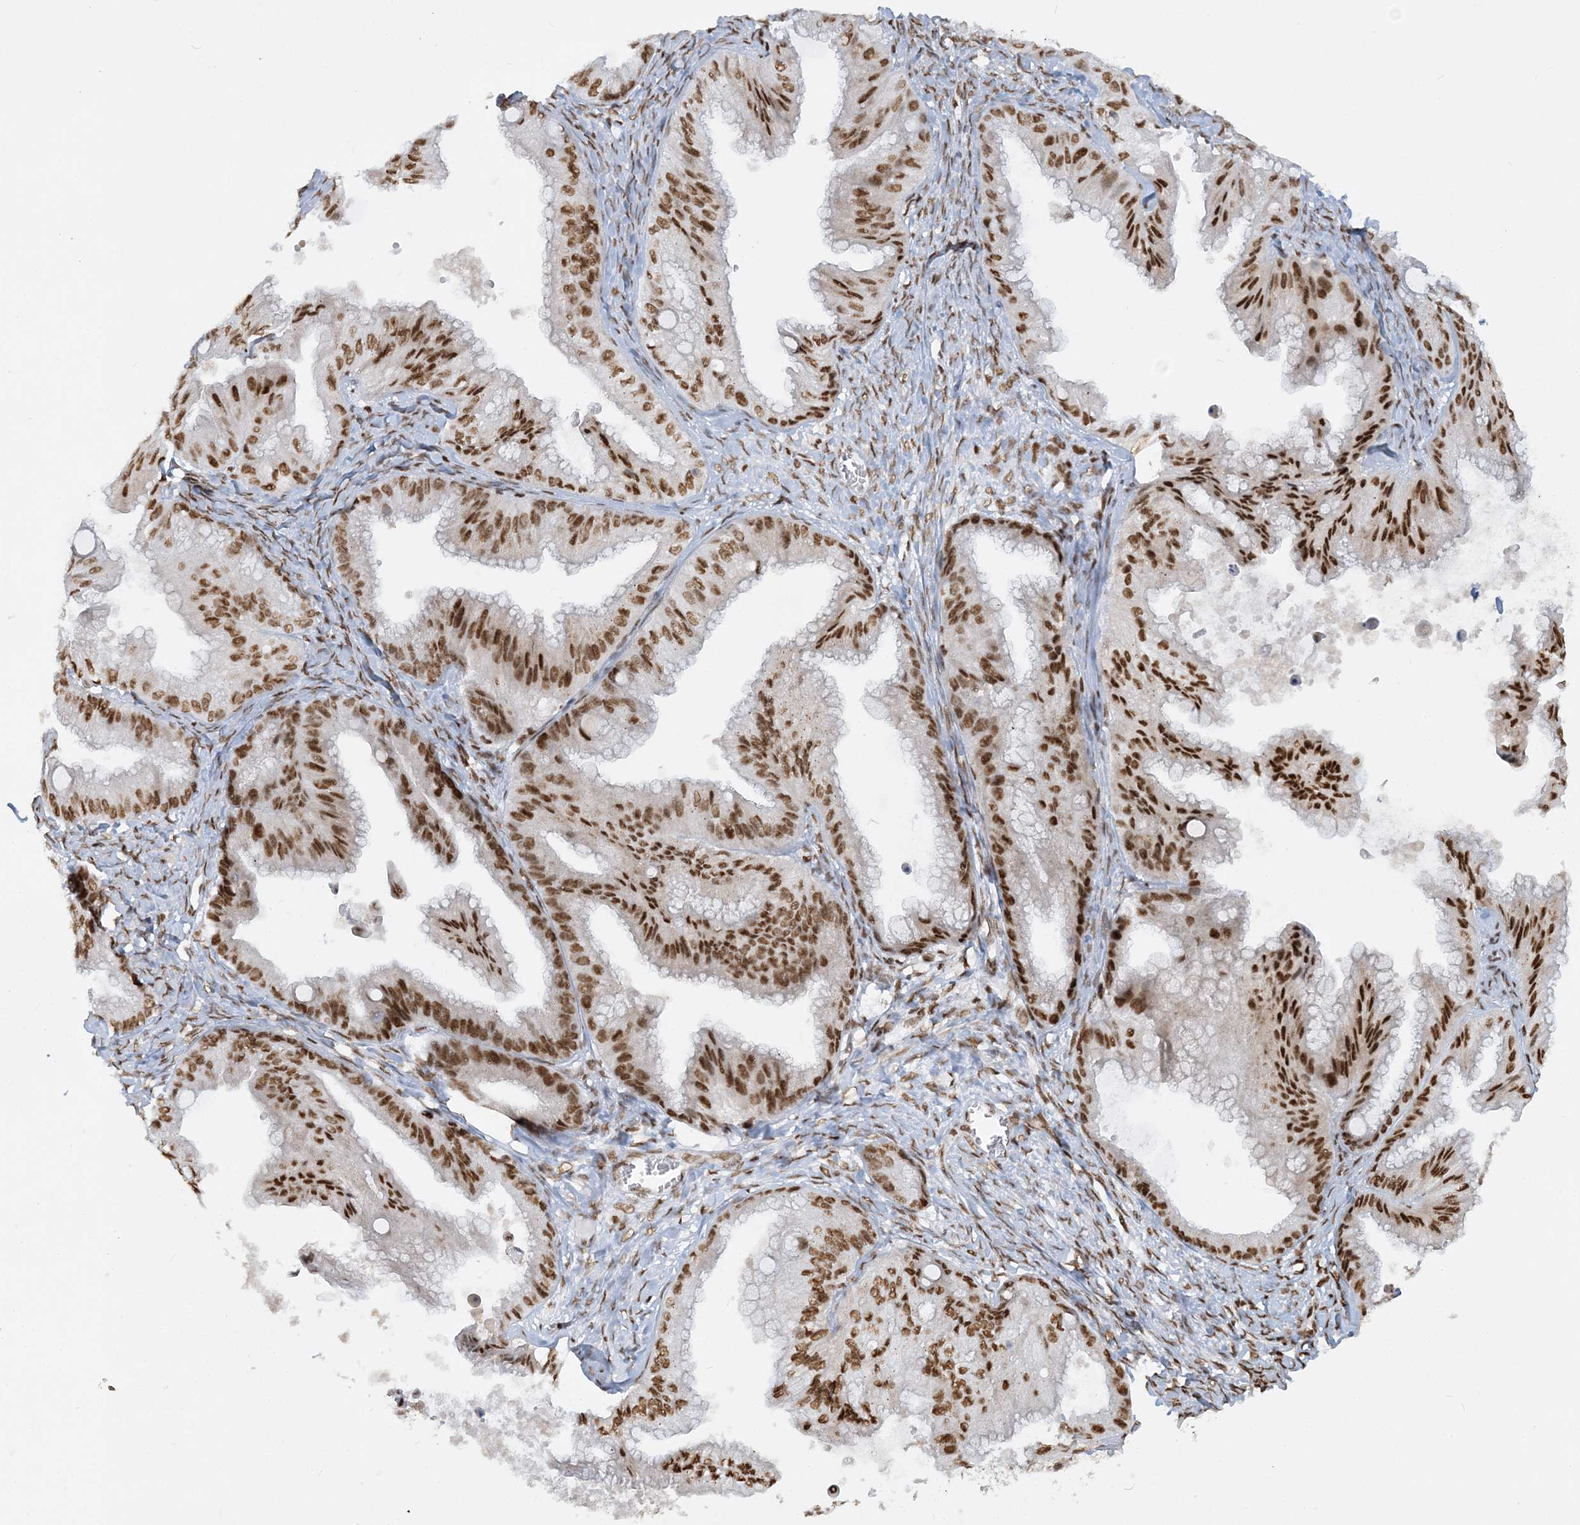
{"staining": {"intensity": "strong", "quantity": ">75%", "location": "nuclear"}, "tissue": "ovarian cancer", "cell_type": "Tumor cells", "image_type": "cancer", "snomed": [{"axis": "morphology", "description": "Cystadenocarcinoma, mucinous, NOS"}, {"axis": "topography", "description": "Ovary"}], "caption": "Tumor cells exhibit strong nuclear expression in approximately >75% of cells in ovarian cancer.", "gene": "DELE1", "patient": {"sex": "female", "age": 71}}